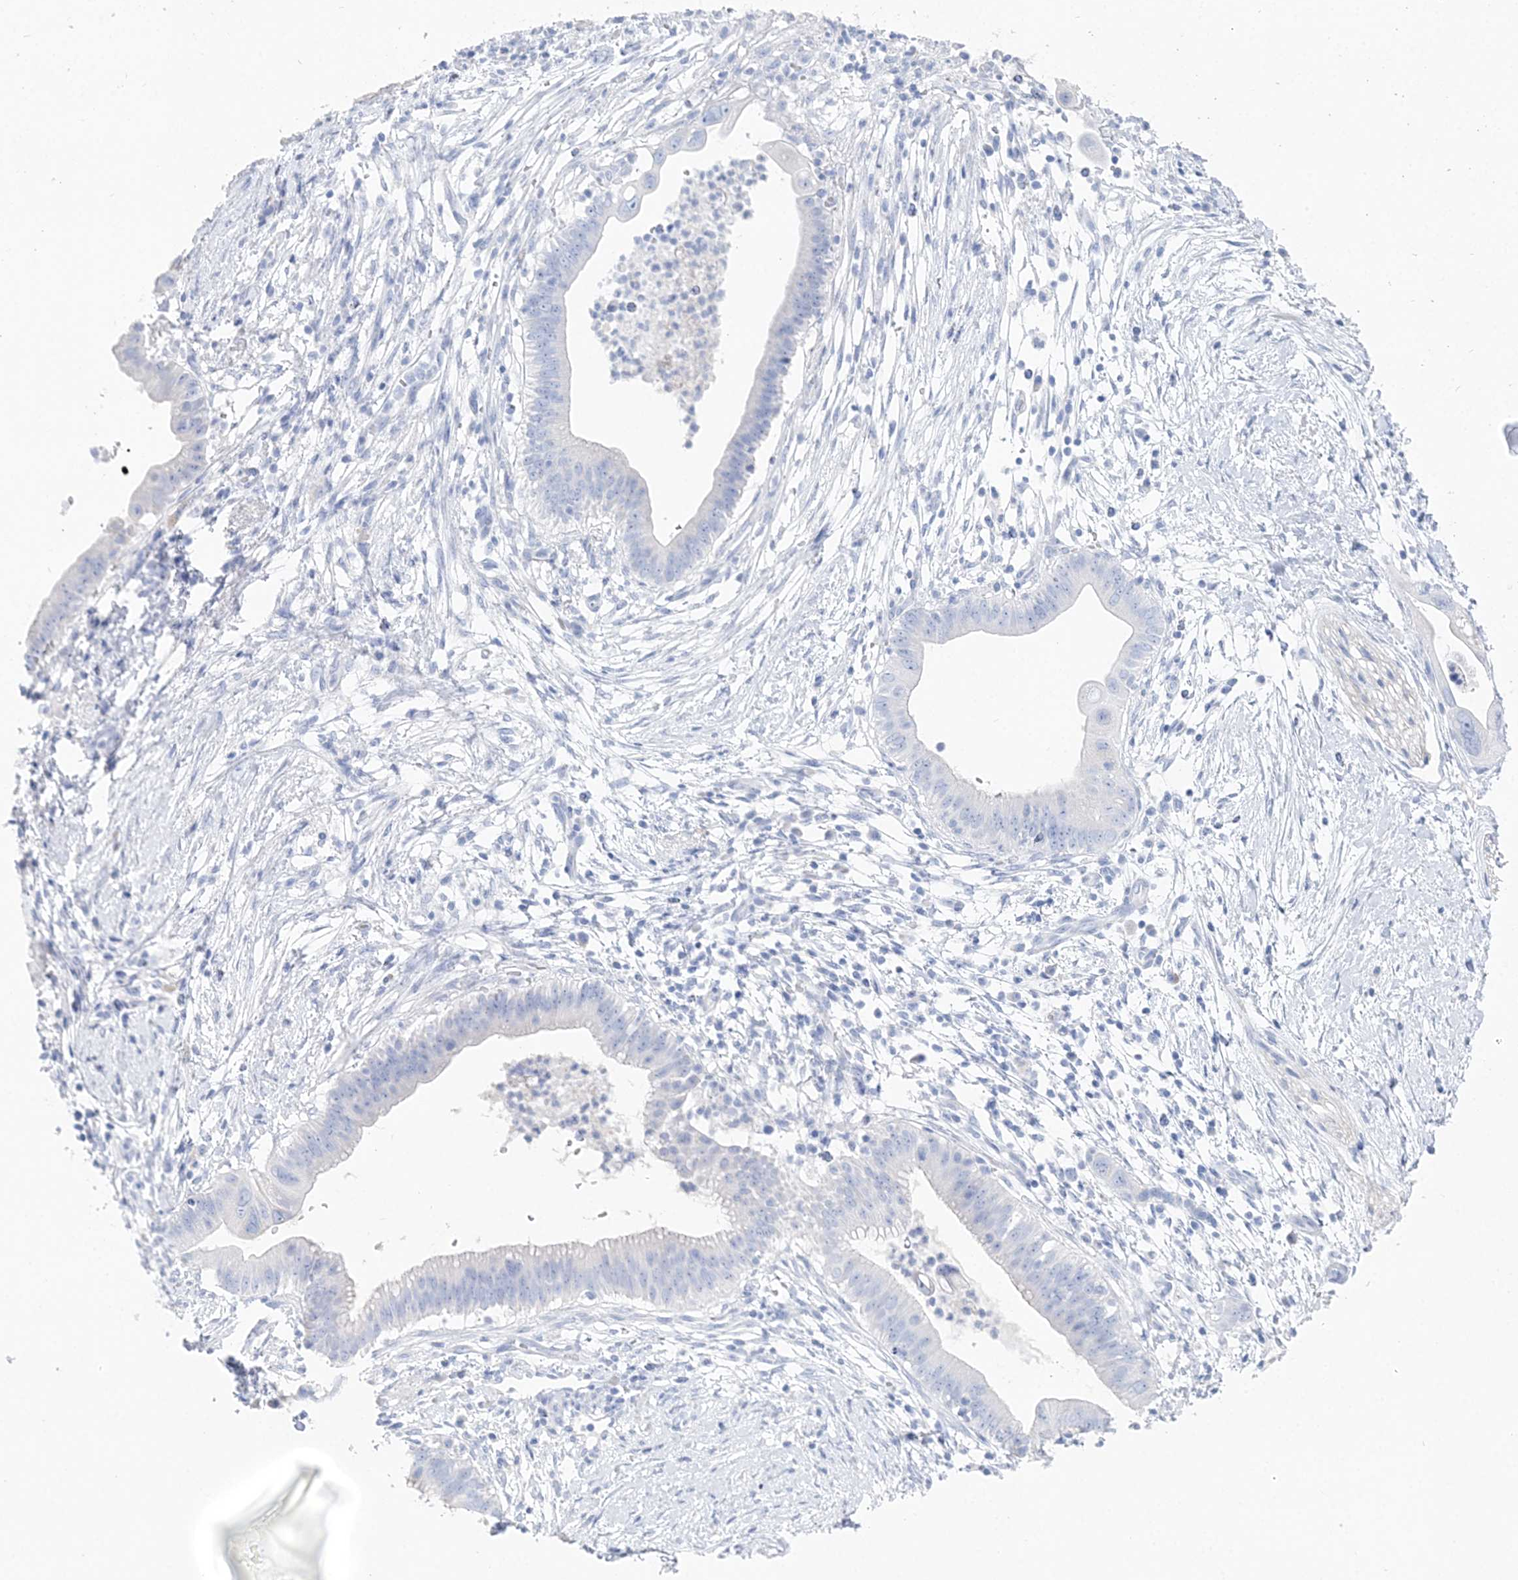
{"staining": {"intensity": "negative", "quantity": "none", "location": "none"}, "tissue": "pancreatic cancer", "cell_type": "Tumor cells", "image_type": "cancer", "snomed": [{"axis": "morphology", "description": "Adenocarcinoma, NOS"}, {"axis": "topography", "description": "Pancreas"}], "caption": "IHC photomicrograph of human pancreatic adenocarcinoma stained for a protein (brown), which exhibits no positivity in tumor cells.", "gene": "TSPYL6", "patient": {"sex": "male", "age": 68}}